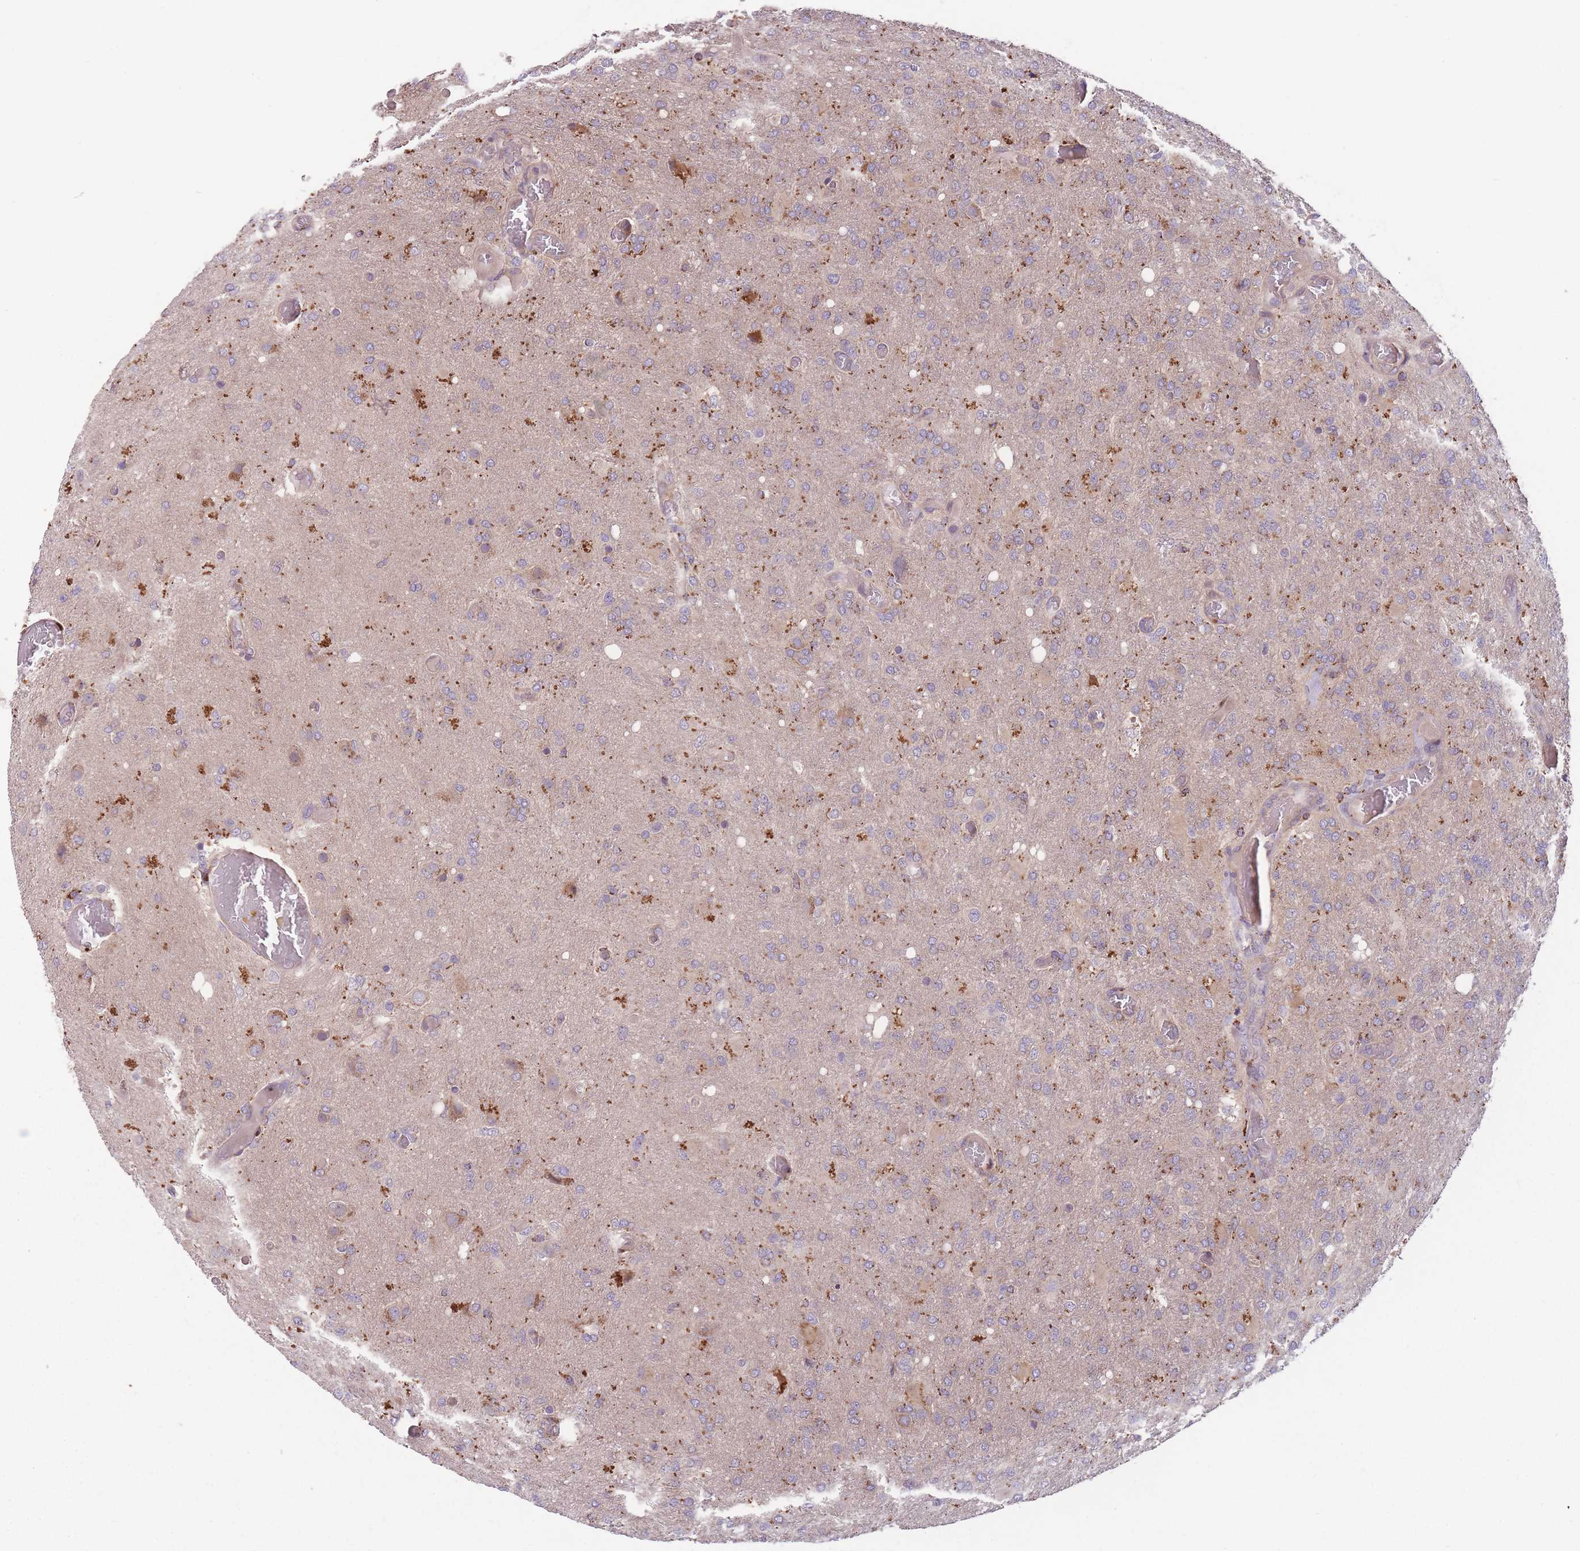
{"staining": {"intensity": "moderate", "quantity": "<25%", "location": "cytoplasmic/membranous"}, "tissue": "glioma", "cell_type": "Tumor cells", "image_type": "cancer", "snomed": [{"axis": "morphology", "description": "Glioma, malignant, High grade"}, {"axis": "topography", "description": "Brain"}], "caption": "IHC (DAB) staining of human glioma demonstrates moderate cytoplasmic/membranous protein expression in about <25% of tumor cells. The protein of interest is shown in brown color, while the nuclei are stained blue.", "gene": "ITPKC", "patient": {"sex": "female", "age": 74}}